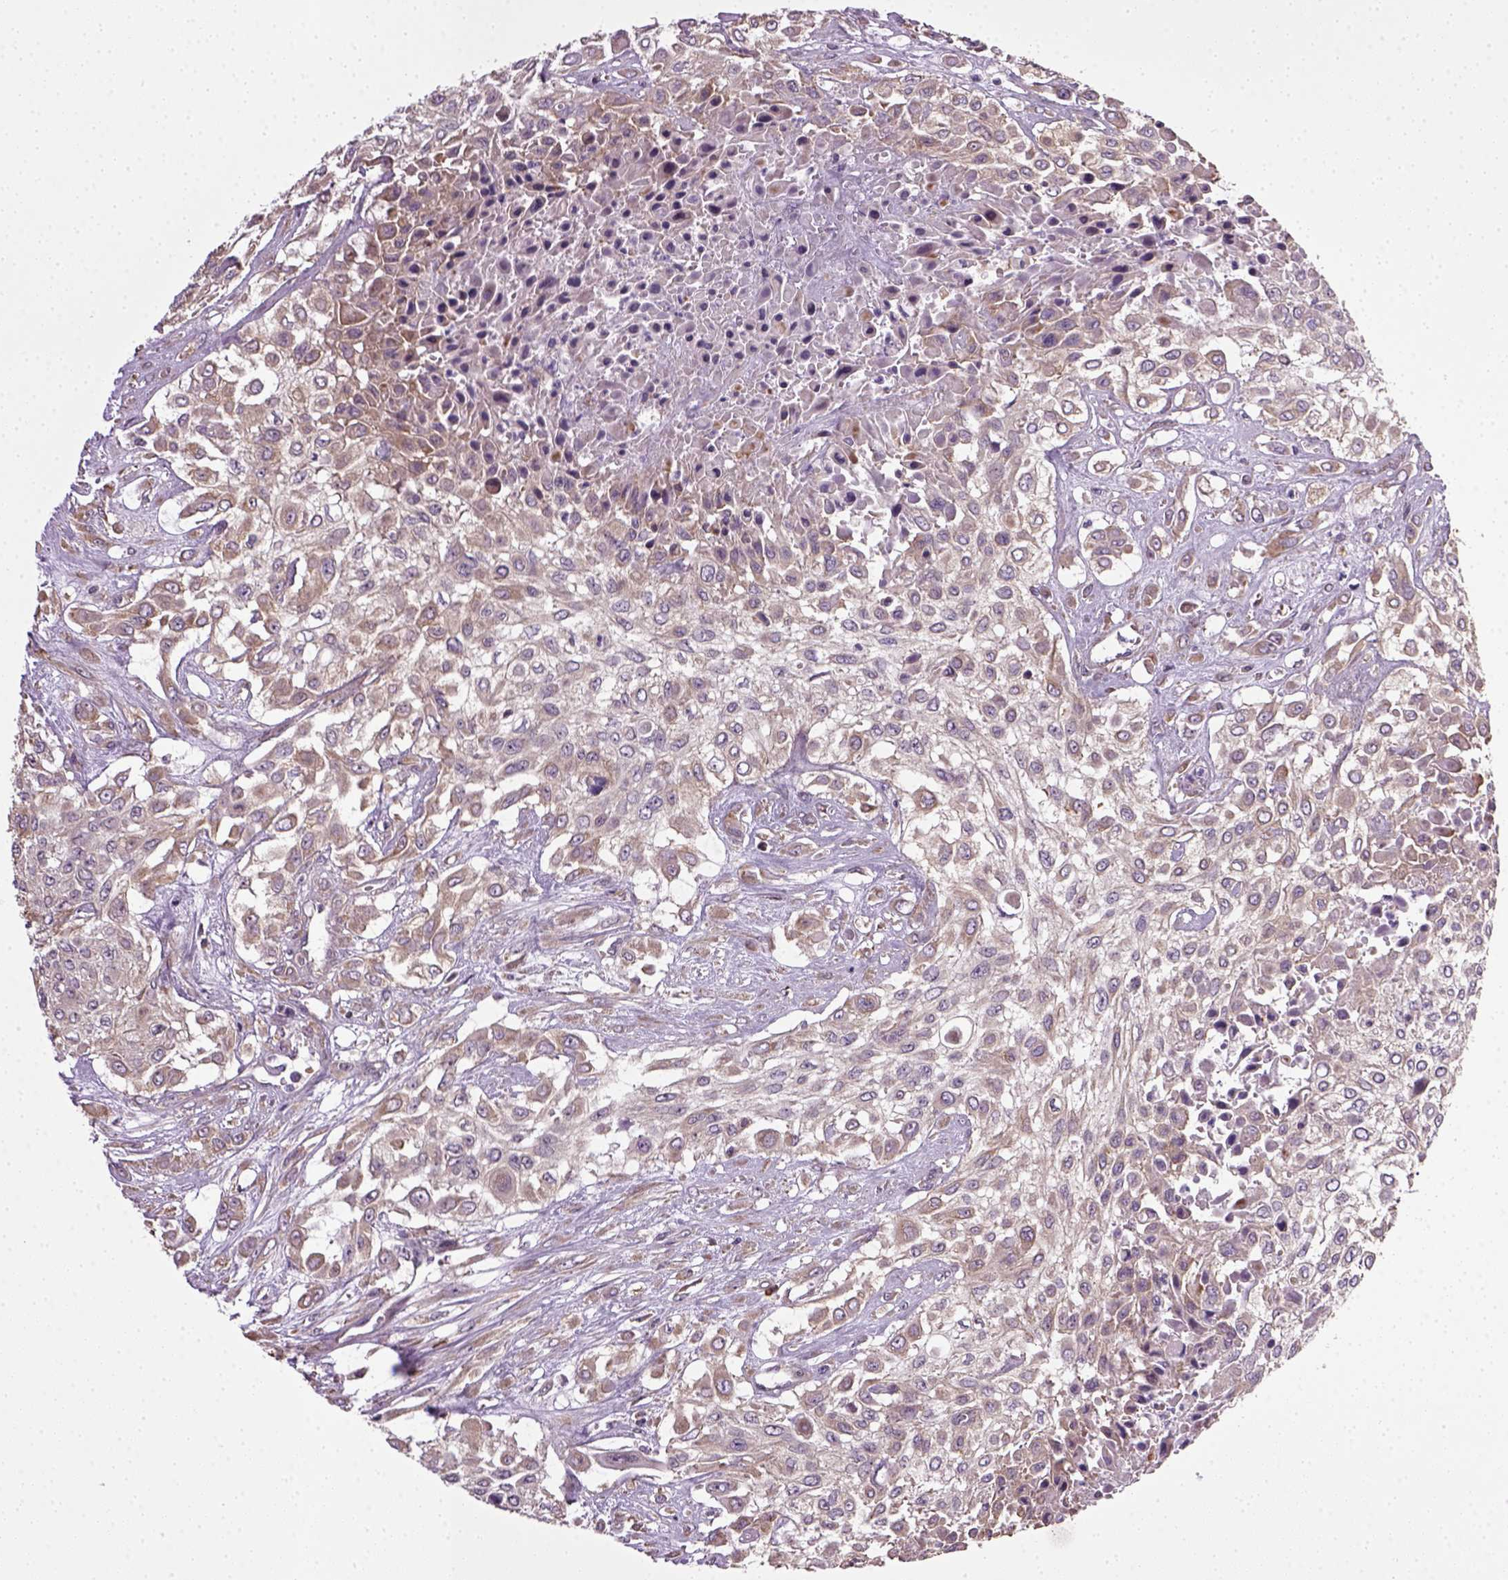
{"staining": {"intensity": "weak", "quantity": "25%-75%", "location": "cytoplasmic/membranous"}, "tissue": "urothelial cancer", "cell_type": "Tumor cells", "image_type": "cancer", "snomed": [{"axis": "morphology", "description": "Urothelial carcinoma, High grade"}, {"axis": "topography", "description": "Urinary bladder"}], "caption": "This image demonstrates urothelial cancer stained with immunohistochemistry to label a protein in brown. The cytoplasmic/membranous of tumor cells show weak positivity for the protein. Nuclei are counter-stained blue.", "gene": "TPRG1", "patient": {"sex": "male", "age": 57}}